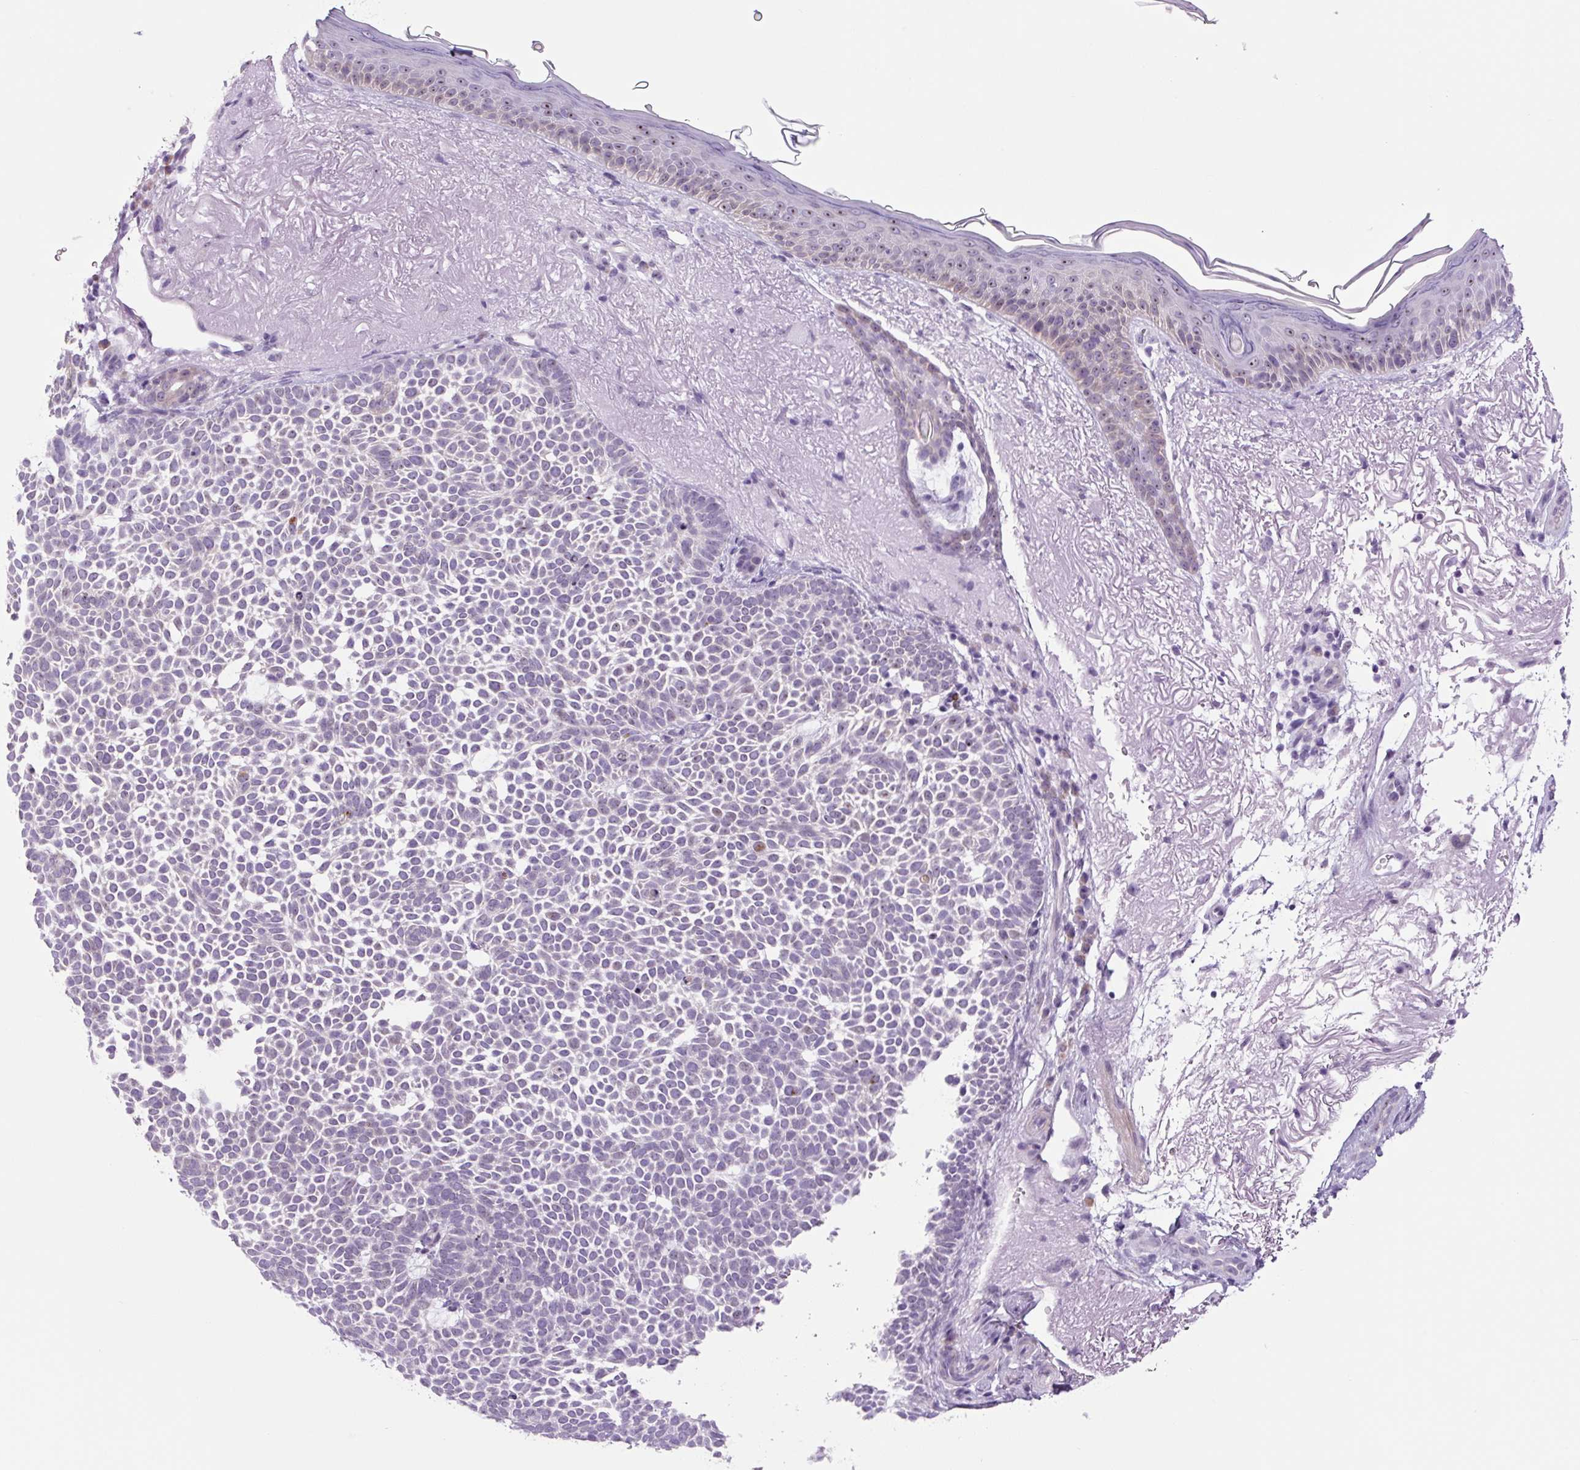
{"staining": {"intensity": "negative", "quantity": "none", "location": "none"}, "tissue": "skin cancer", "cell_type": "Tumor cells", "image_type": "cancer", "snomed": [{"axis": "morphology", "description": "Basal cell carcinoma"}, {"axis": "topography", "description": "Skin"}], "caption": "There is no significant staining in tumor cells of skin cancer (basal cell carcinoma).", "gene": "RRS1", "patient": {"sex": "female", "age": 77}}